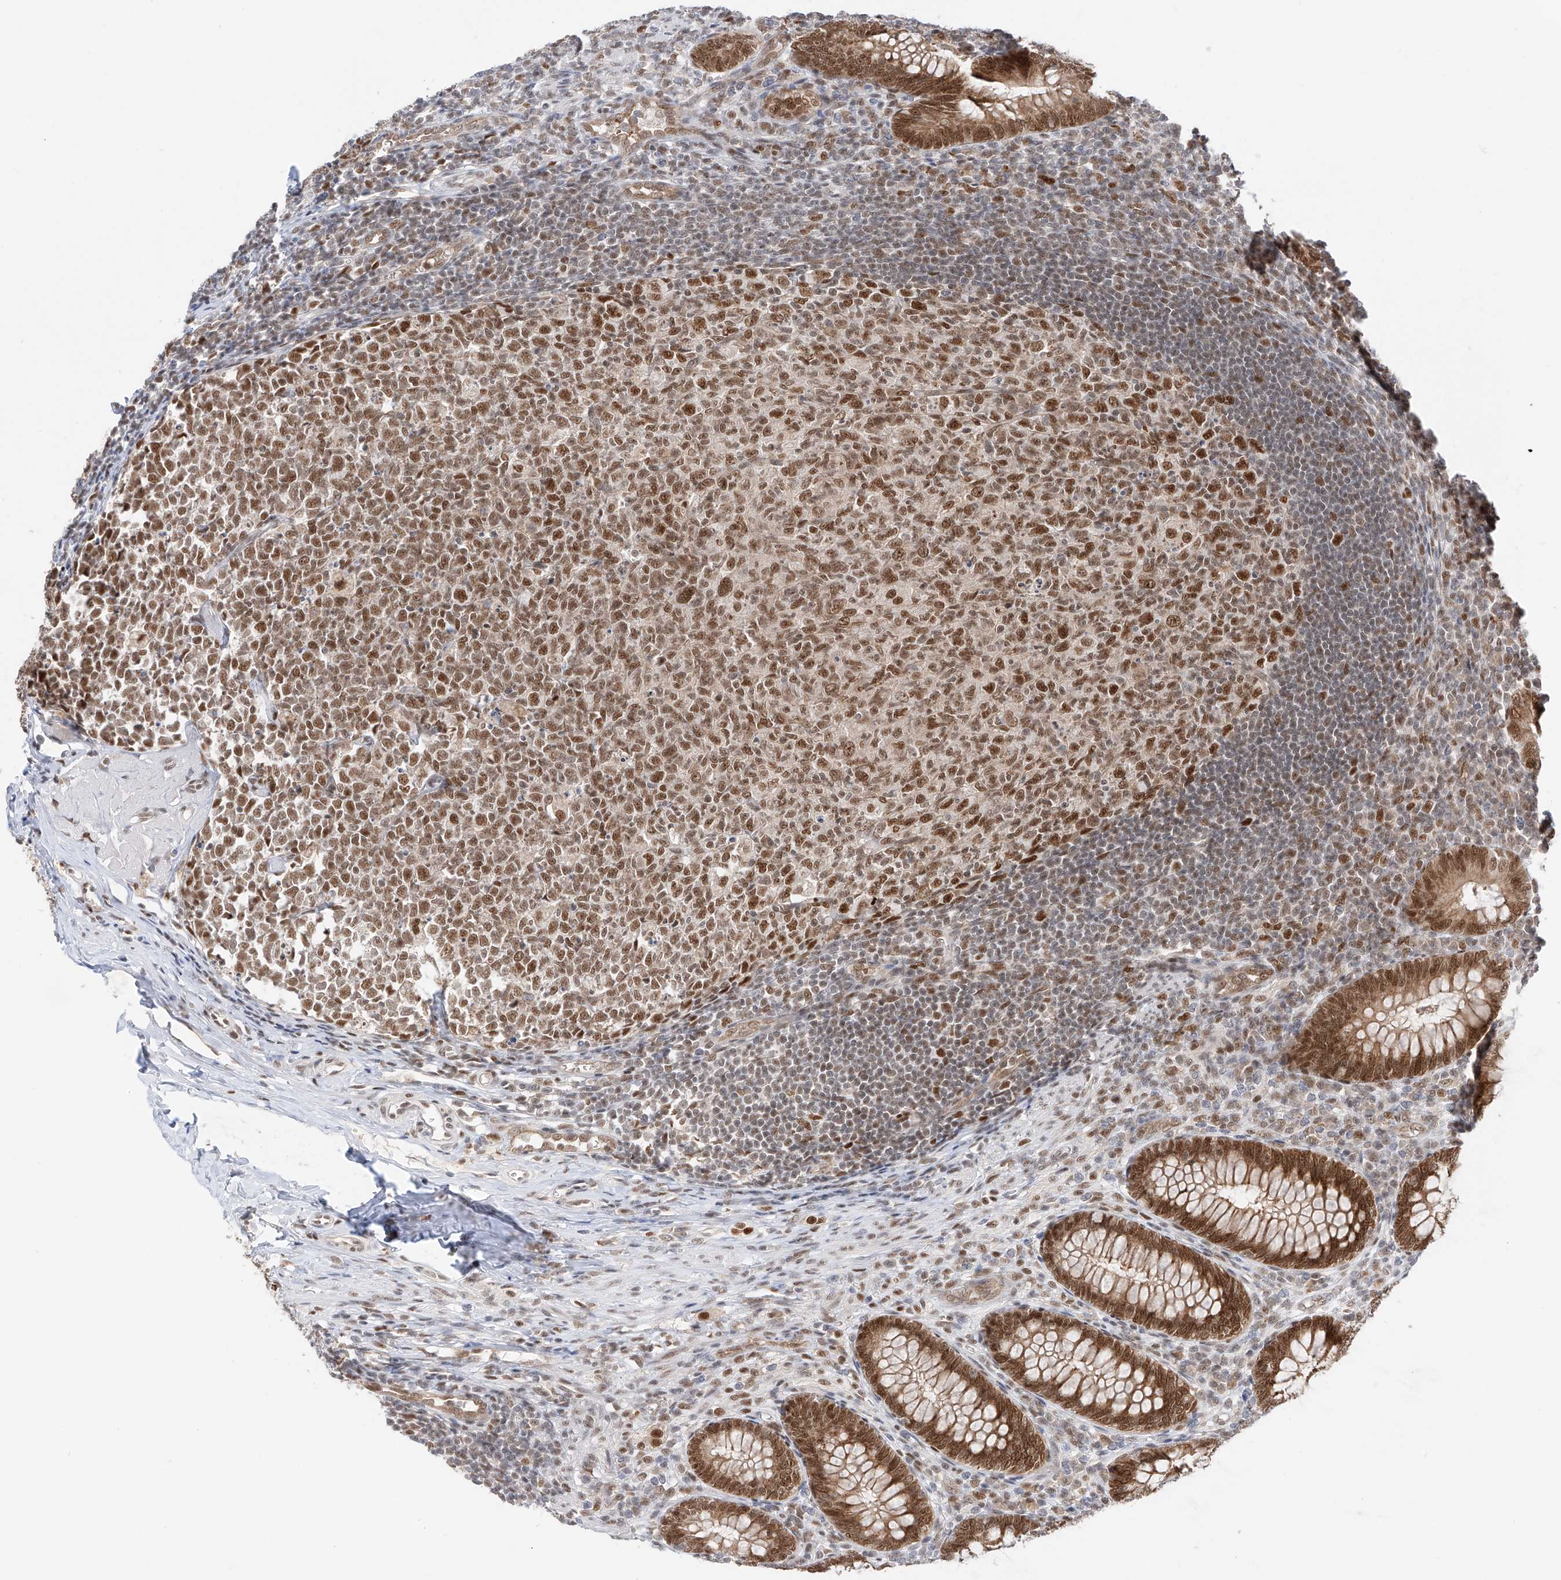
{"staining": {"intensity": "strong", "quantity": ">75%", "location": "cytoplasmic/membranous,nuclear"}, "tissue": "appendix", "cell_type": "Glandular cells", "image_type": "normal", "snomed": [{"axis": "morphology", "description": "Normal tissue, NOS"}, {"axis": "topography", "description": "Appendix"}], "caption": "Immunohistochemical staining of normal appendix exhibits high levels of strong cytoplasmic/membranous,nuclear staining in about >75% of glandular cells. The protein of interest is shown in brown color, while the nuclei are stained blue.", "gene": "POGK", "patient": {"sex": "male", "age": 14}}